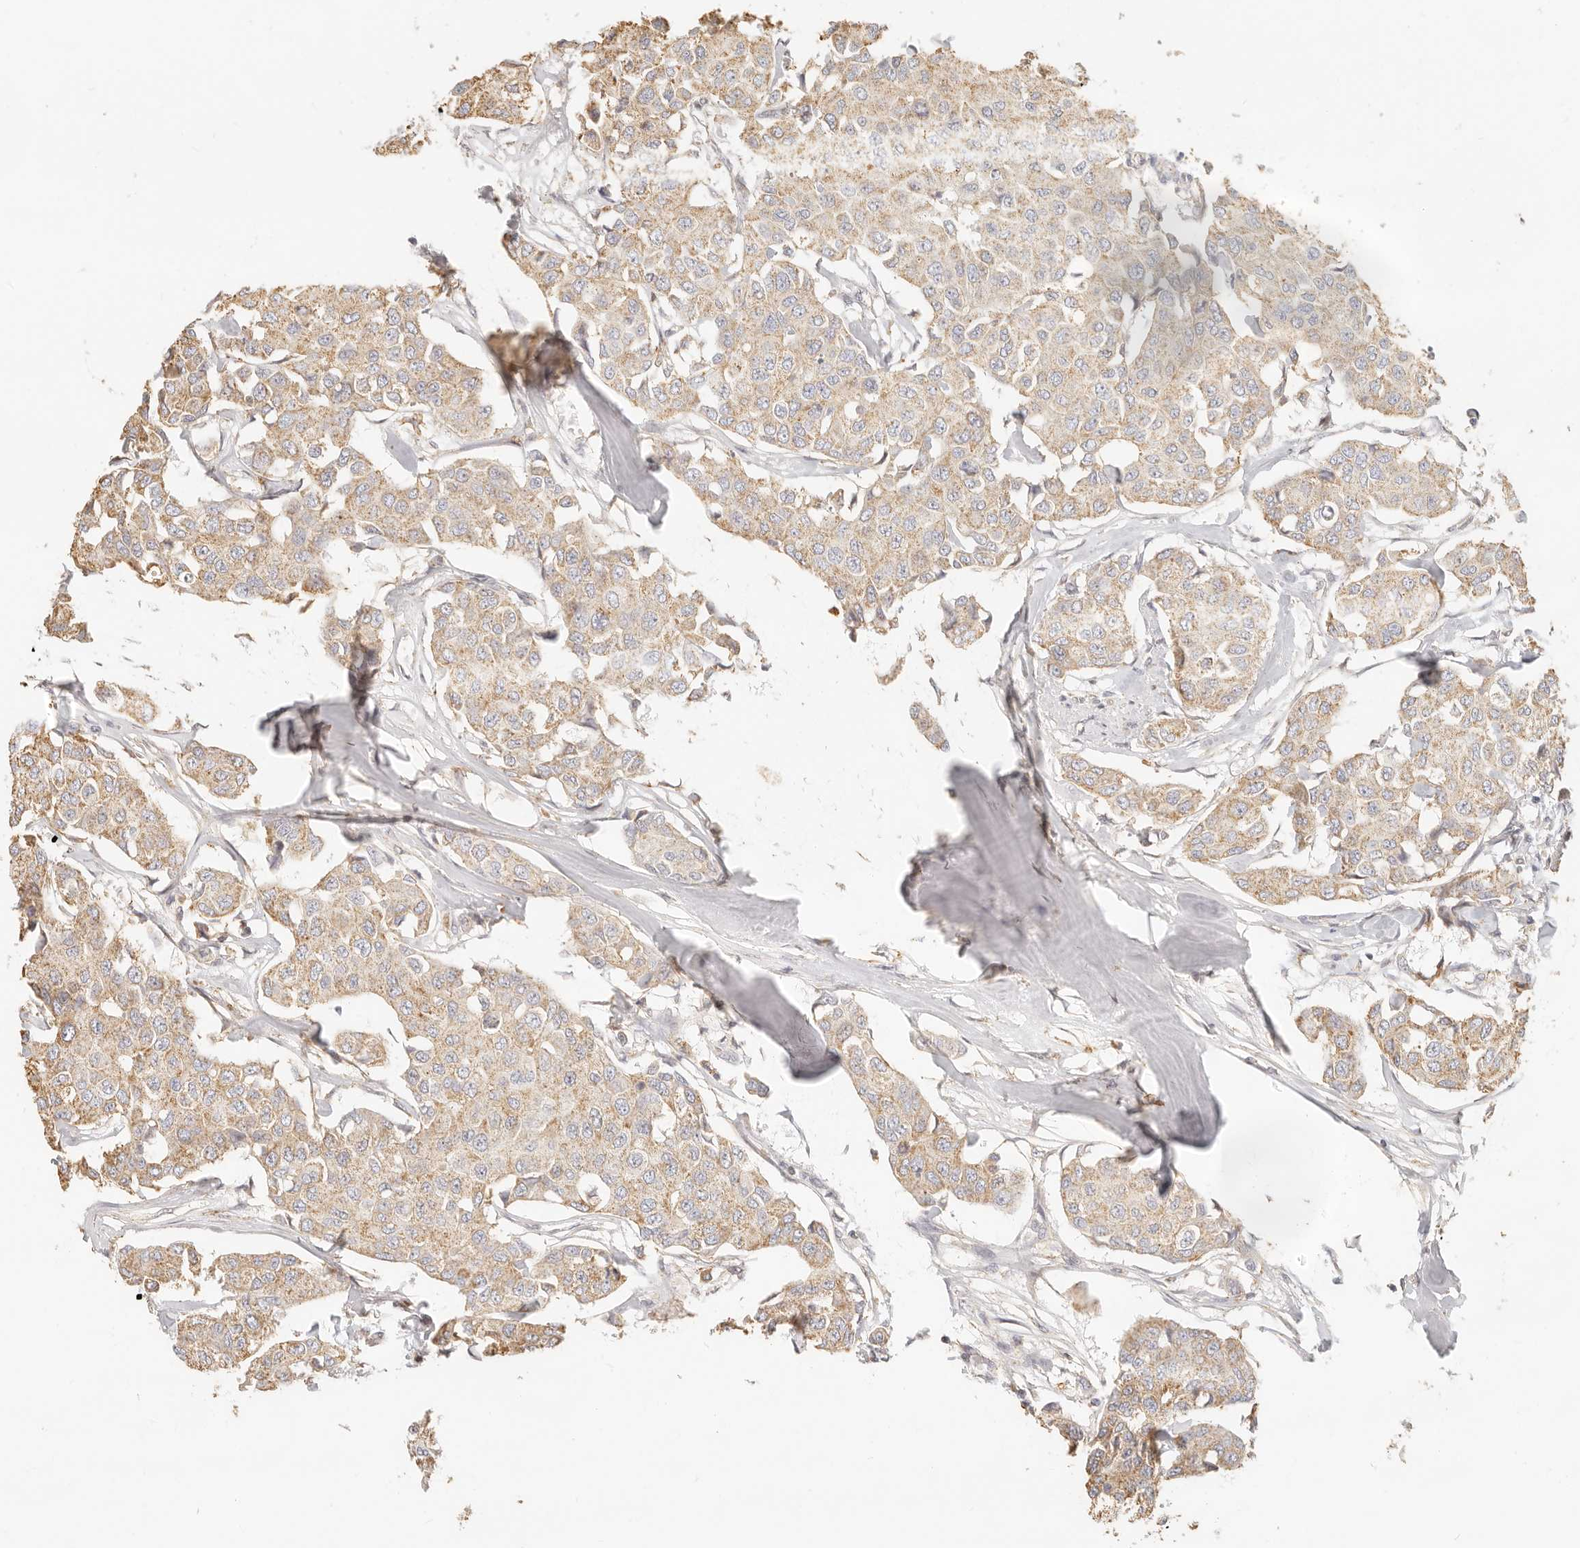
{"staining": {"intensity": "weak", "quantity": ">75%", "location": "cytoplasmic/membranous"}, "tissue": "breast cancer", "cell_type": "Tumor cells", "image_type": "cancer", "snomed": [{"axis": "morphology", "description": "Duct carcinoma"}, {"axis": "topography", "description": "Breast"}], "caption": "Immunohistochemical staining of breast intraductal carcinoma displays low levels of weak cytoplasmic/membranous protein expression in approximately >75% of tumor cells. The staining is performed using DAB brown chromogen to label protein expression. The nuclei are counter-stained blue using hematoxylin.", "gene": "CNMD", "patient": {"sex": "female", "age": 80}}